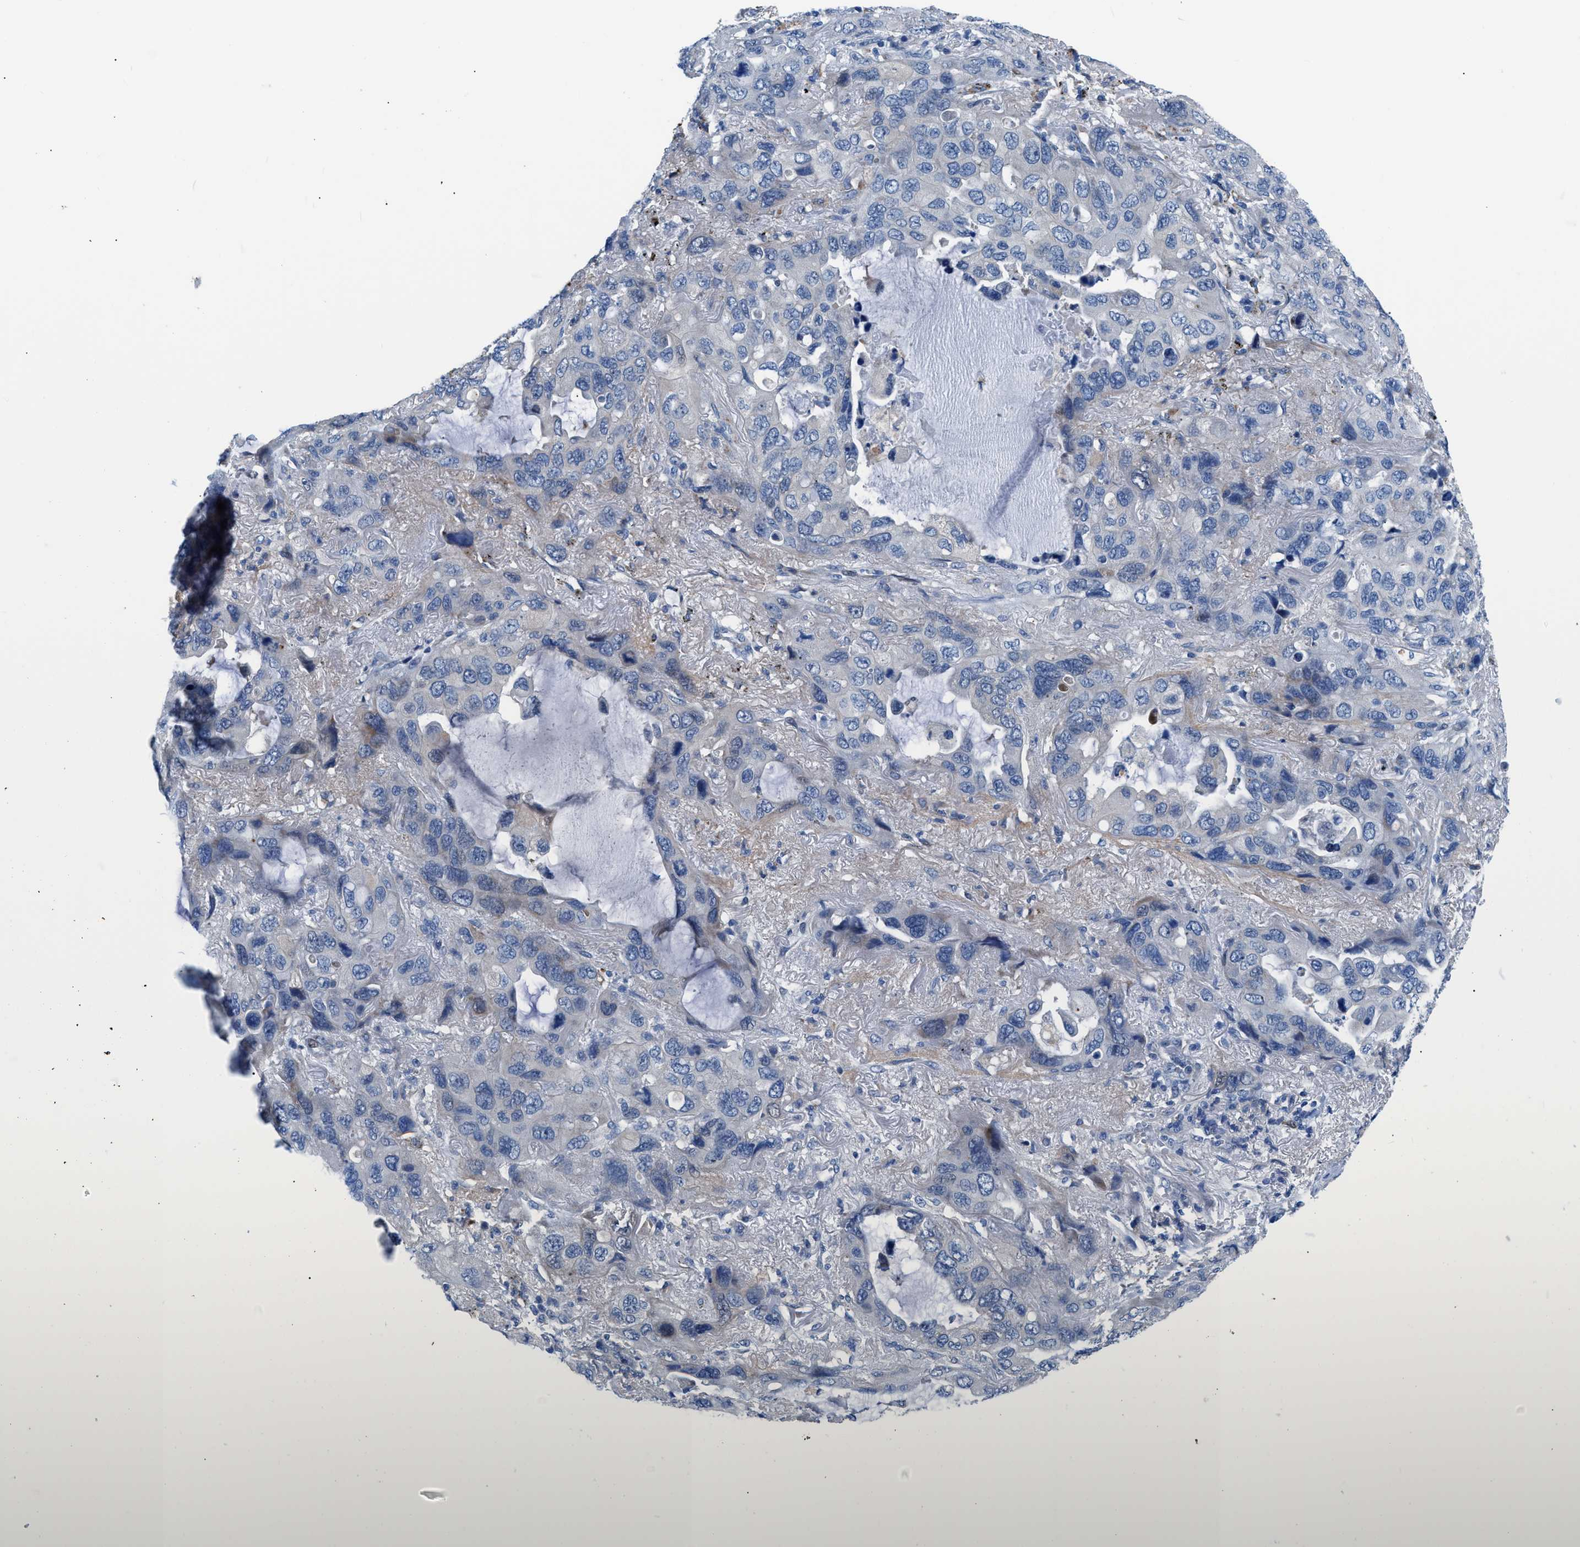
{"staining": {"intensity": "weak", "quantity": "<25%", "location": "cytoplasmic/membranous"}, "tissue": "lung cancer", "cell_type": "Tumor cells", "image_type": "cancer", "snomed": [{"axis": "morphology", "description": "Squamous cell carcinoma, NOS"}, {"axis": "topography", "description": "Lung"}], "caption": "Tumor cells show no significant expression in squamous cell carcinoma (lung).", "gene": "UAP1", "patient": {"sex": "female", "age": 73}}